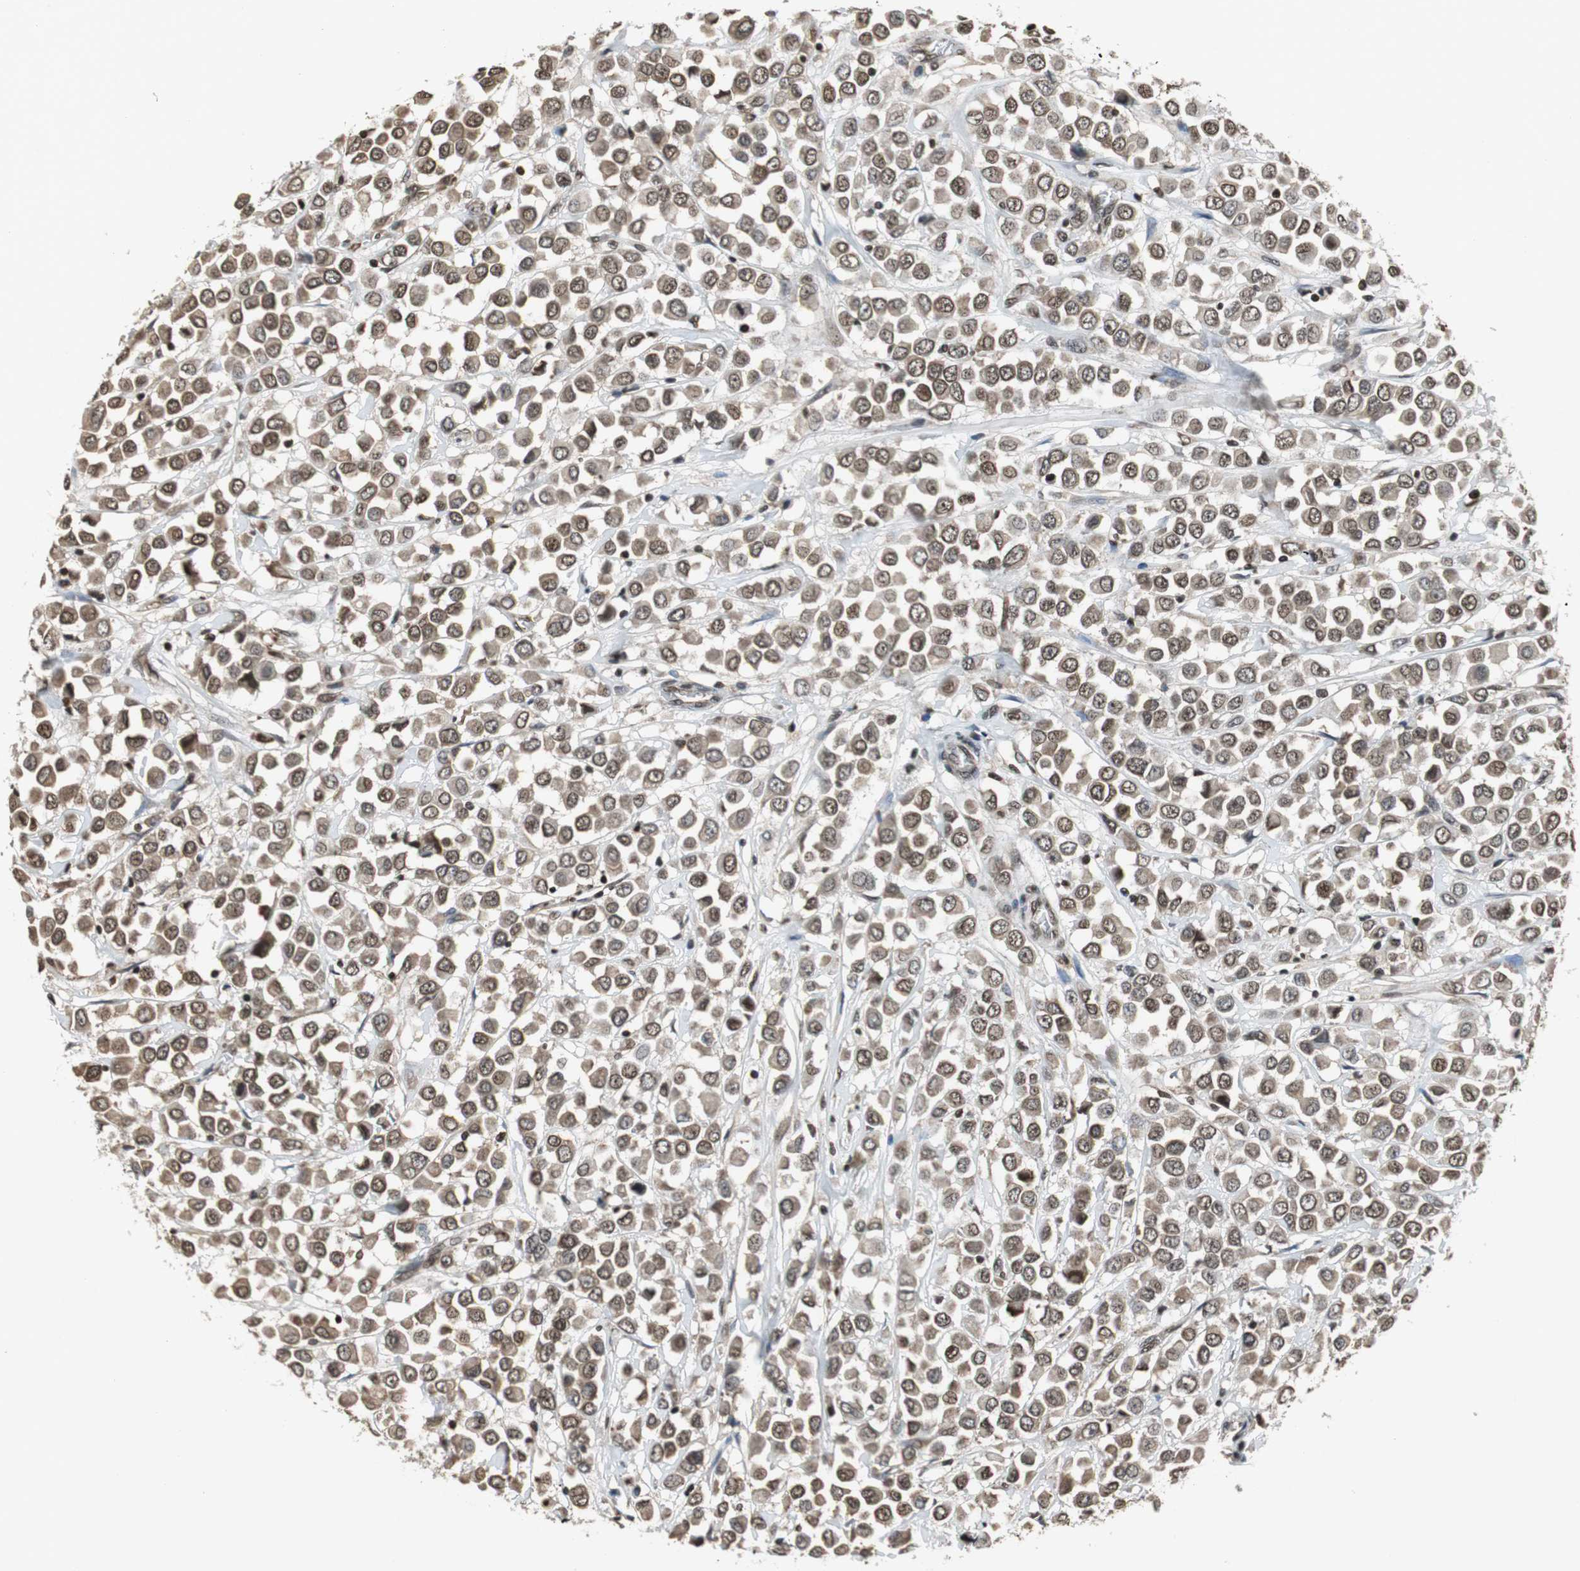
{"staining": {"intensity": "moderate", "quantity": ">75%", "location": "cytoplasmic/membranous,nuclear"}, "tissue": "breast cancer", "cell_type": "Tumor cells", "image_type": "cancer", "snomed": [{"axis": "morphology", "description": "Duct carcinoma"}, {"axis": "topography", "description": "Breast"}], "caption": "Approximately >75% of tumor cells in breast cancer exhibit moderate cytoplasmic/membranous and nuclear protein staining as visualized by brown immunohistochemical staining.", "gene": "REST", "patient": {"sex": "female", "age": 61}}